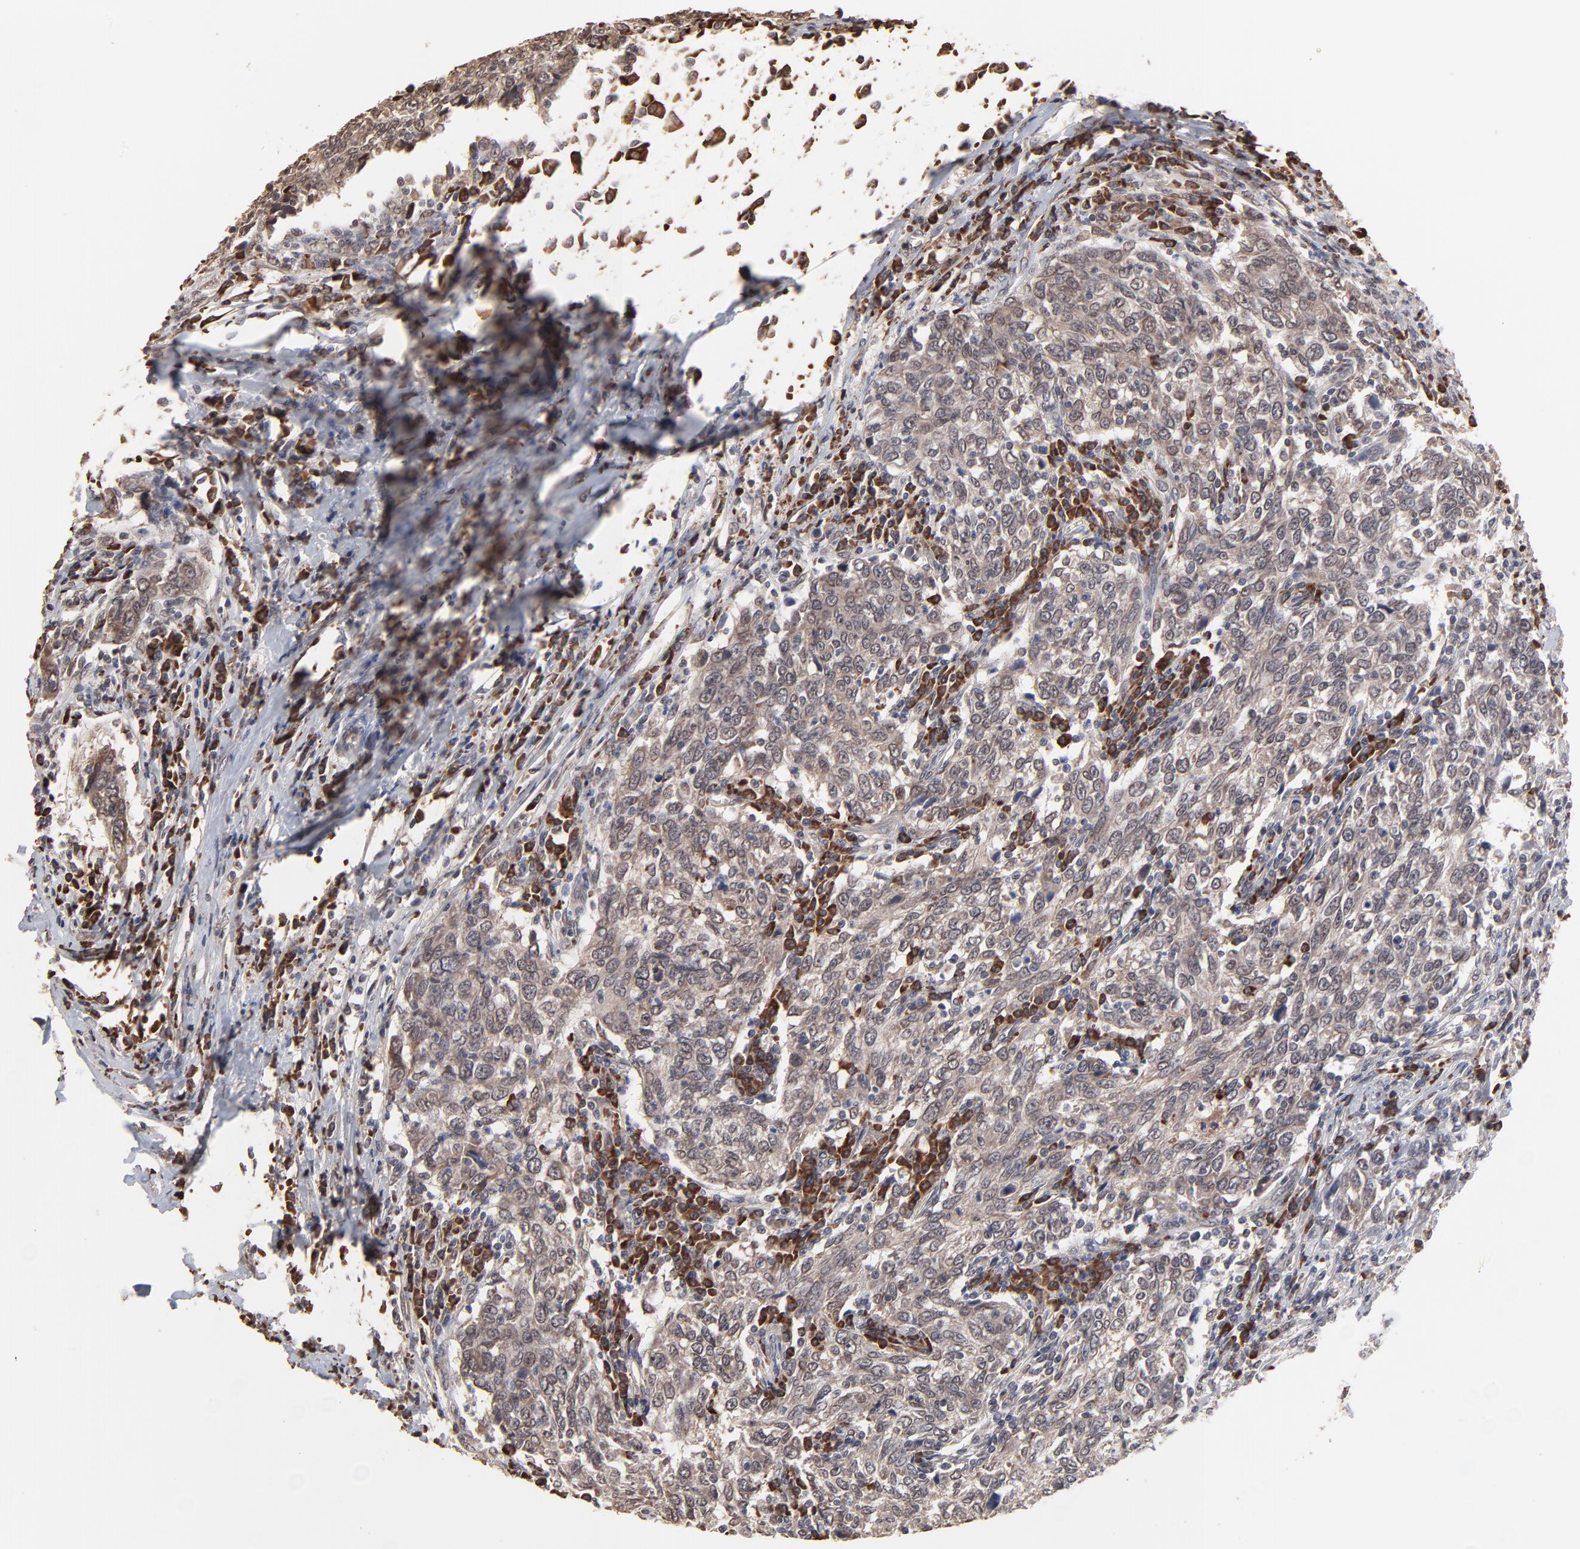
{"staining": {"intensity": "weak", "quantity": ">75%", "location": "cytoplasmic/membranous"}, "tissue": "breast cancer", "cell_type": "Tumor cells", "image_type": "cancer", "snomed": [{"axis": "morphology", "description": "Duct carcinoma"}, {"axis": "topography", "description": "Breast"}], "caption": "IHC of breast intraductal carcinoma displays low levels of weak cytoplasmic/membranous expression in about >75% of tumor cells.", "gene": "CHM", "patient": {"sex": "female", "age": 50}}